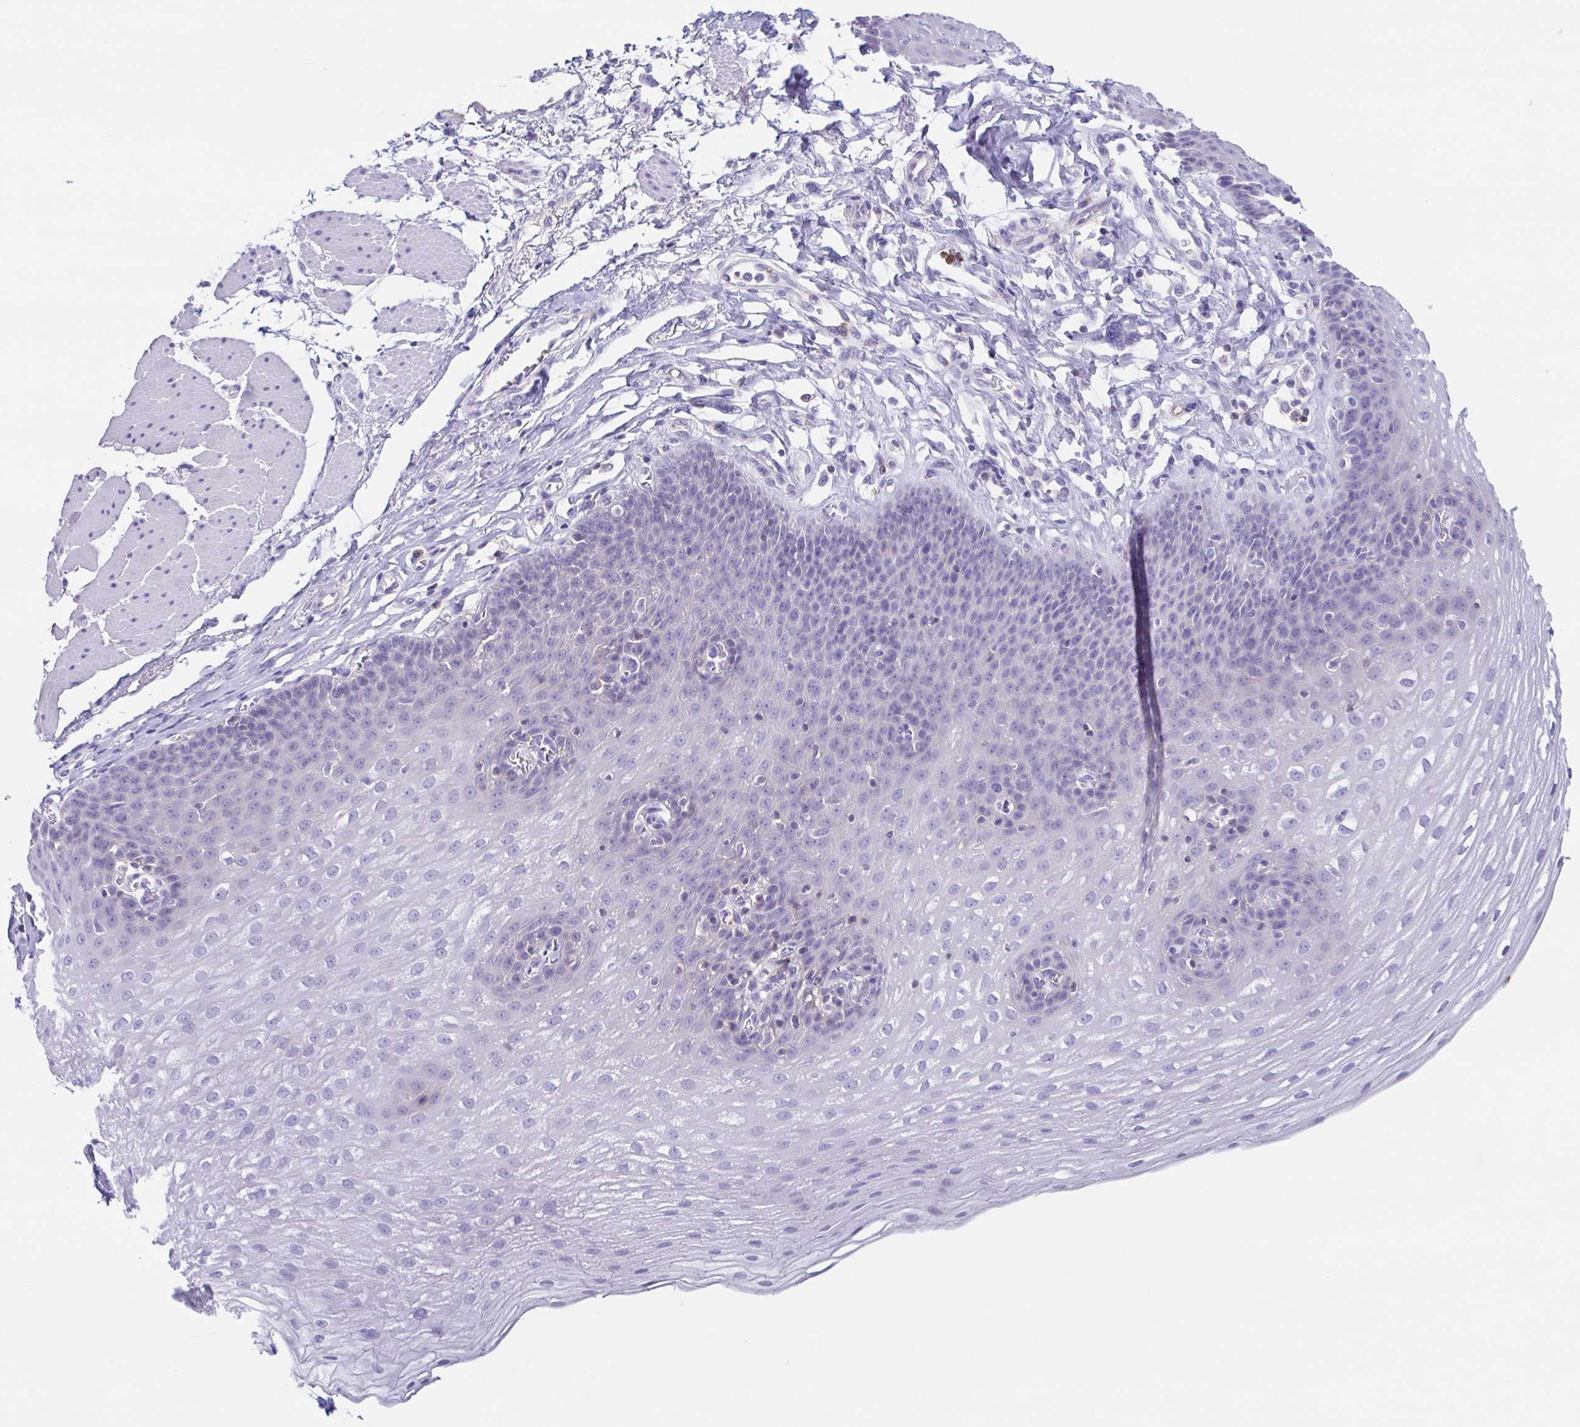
{"staining": {"intensity": "negative", "quantity": "none", "location": "none"}, "tissue": "esophagus", "cell_type": "Squamous epithelial cells", "image_type": "normal", "snomed": [{"axis": "morphology", "description": "Normal tissue, NOS"}, {"axis": "topography", "description": "Esophagus"}], "caption": "This is an IHC micrograph of unremarkable esophagus. There is no expression in squamous epithelial cells.", "gene": "ARPP21", "patient": {"sex": "female", "age": 81}}